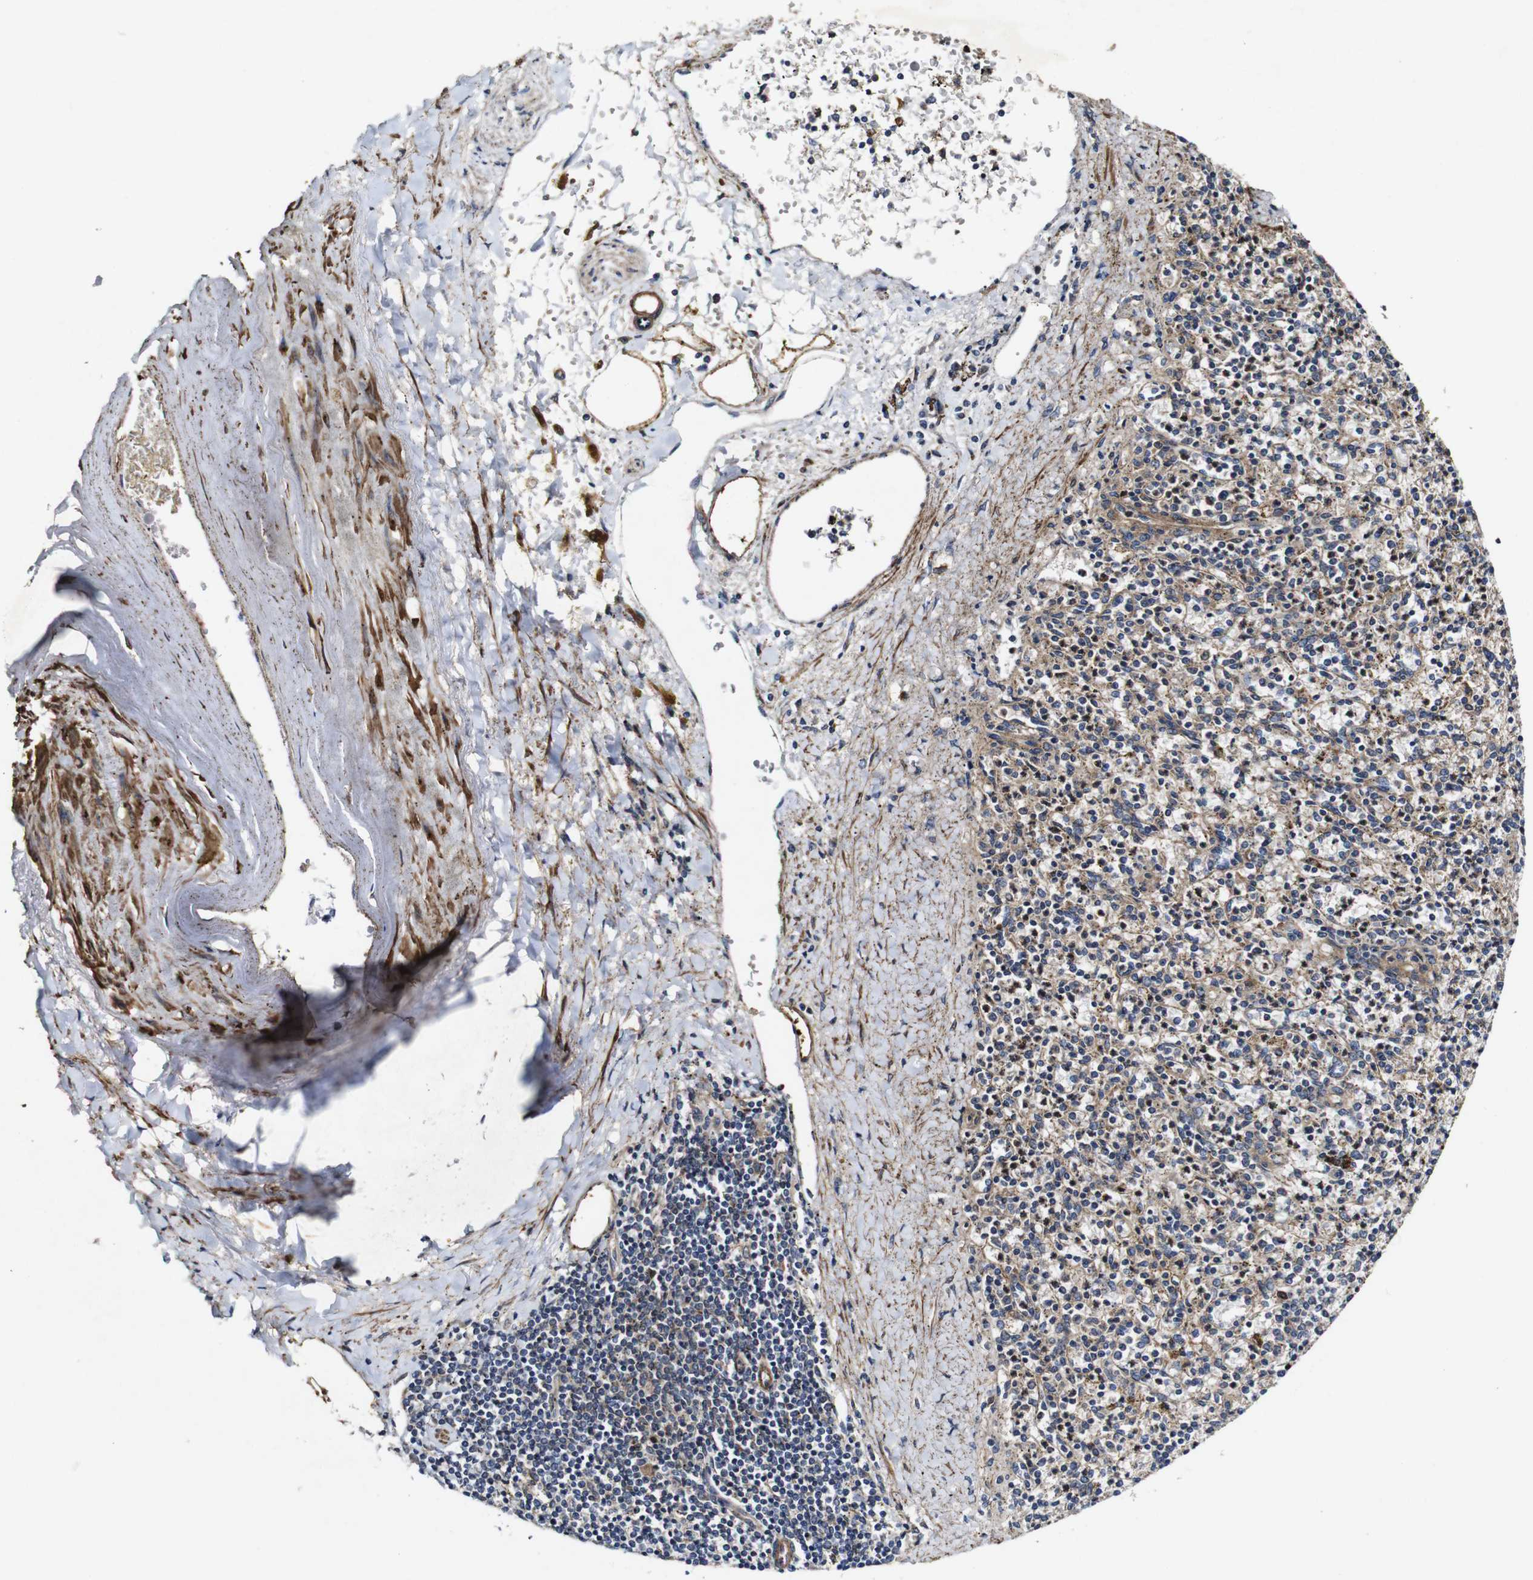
{"staining": {"intensity": "moderate", "quantity": ">75%", "location": "cytoplasmic/membranous"}, "tissue": "spleen", "cell_type": "Cells in red pulp", "image_type": "normal", "snomed": [{"axis": "morphology", "description": "Normal tissue, NOS"}, {"axis": "topography", "description": "Spleen"}], "caption": "A high-resolution image shows IHC staining of unremarkable spleen, which displays moderate cytoplasmic/membranous expression in approximately >75% of cells in red pulp.", "gene": "GSDME", "patient": {"sex": "male", "age": 72}}